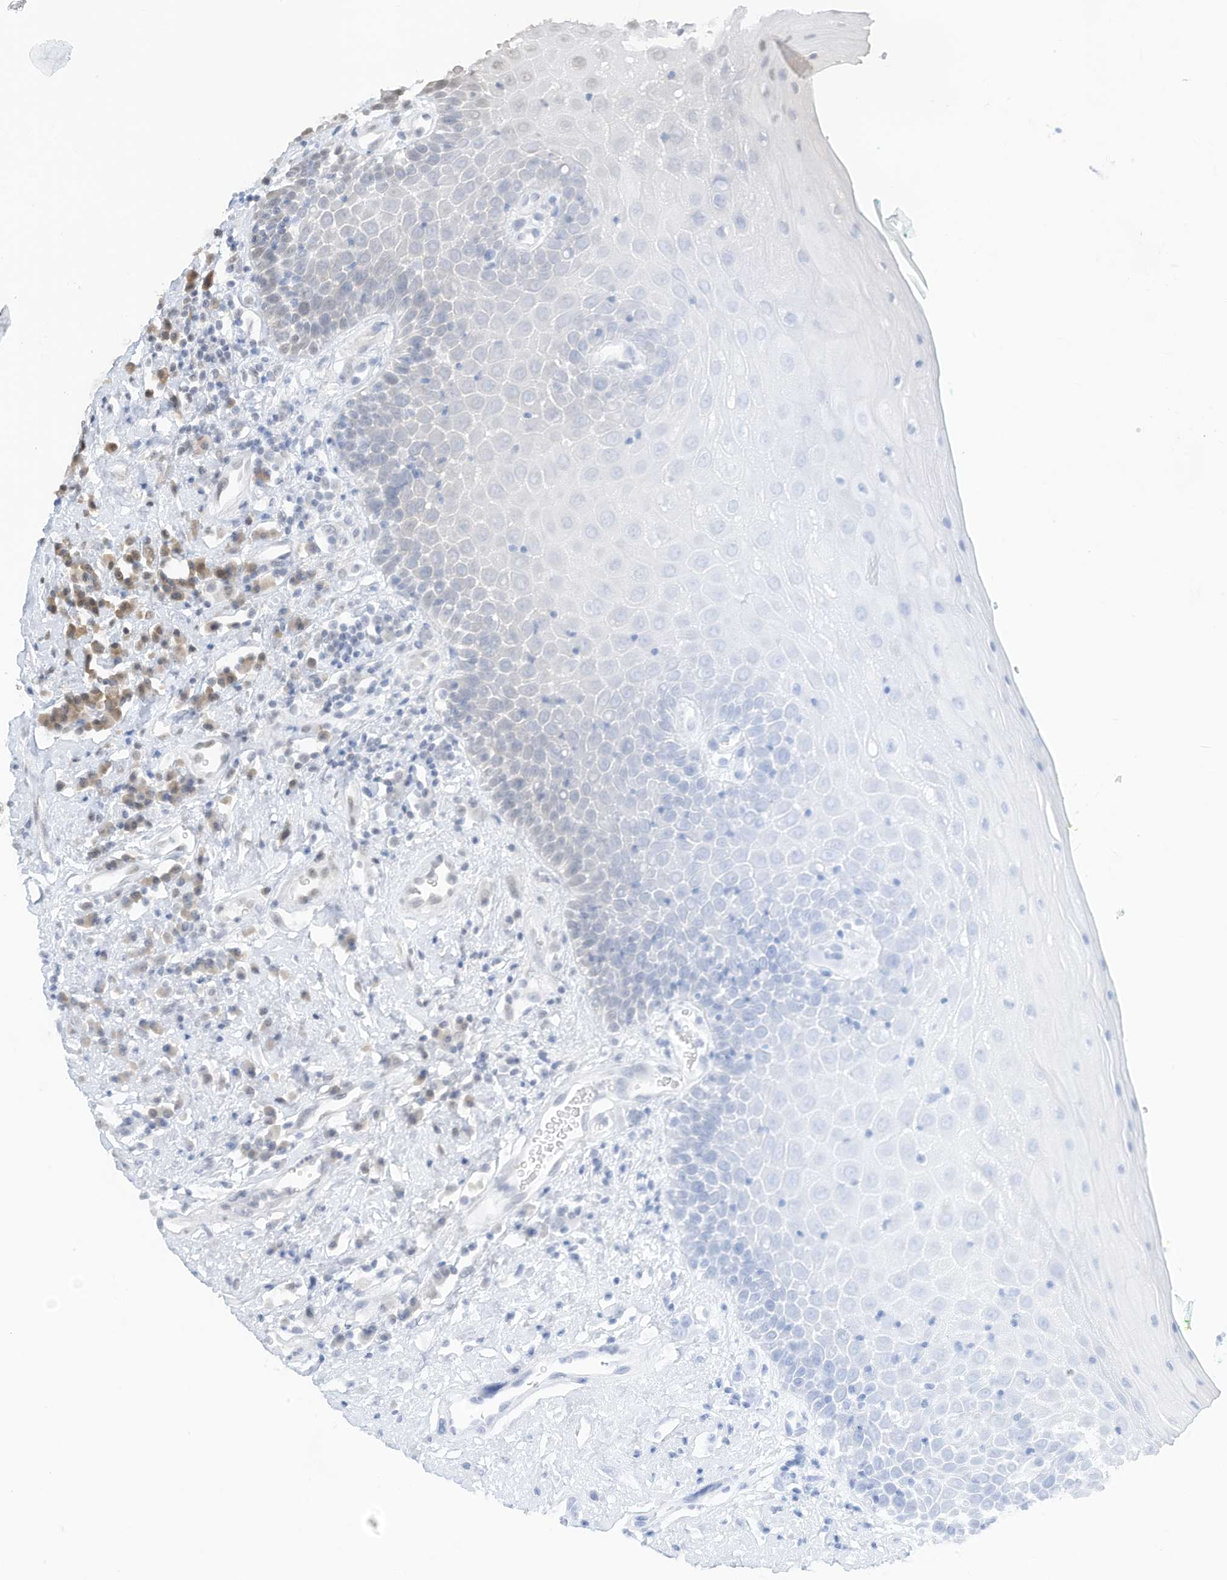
{"staining": {"intensity": "moderate", "quantity": "25%-75%", "location": "cytoplasmic/membranous,nuclear"}, "tissue": "oral mucosa", "cell_type": "Squamous epithelial cells", "image_type": "normal", "snomed": [{"axis": "morphology", "description": "Normal tissue, NOS"}, {"axis": "morphology", "description": "Squamous cell carcinoma, NOS"}, {"axis": "topography", "description": "Oral tissue"}, {"axis": "topography", "description": "Head-Neck"}], "caption": "Immunohistochemical staining of benign oral mucosa displays 25%-75% levels of moderate cytoplasmic/membranous,nuclear protein positivity in about 25%-75% of squamous epithelial cells.", "gene": "ZNF195", "patient": {"sex": "female", "age": 70}}